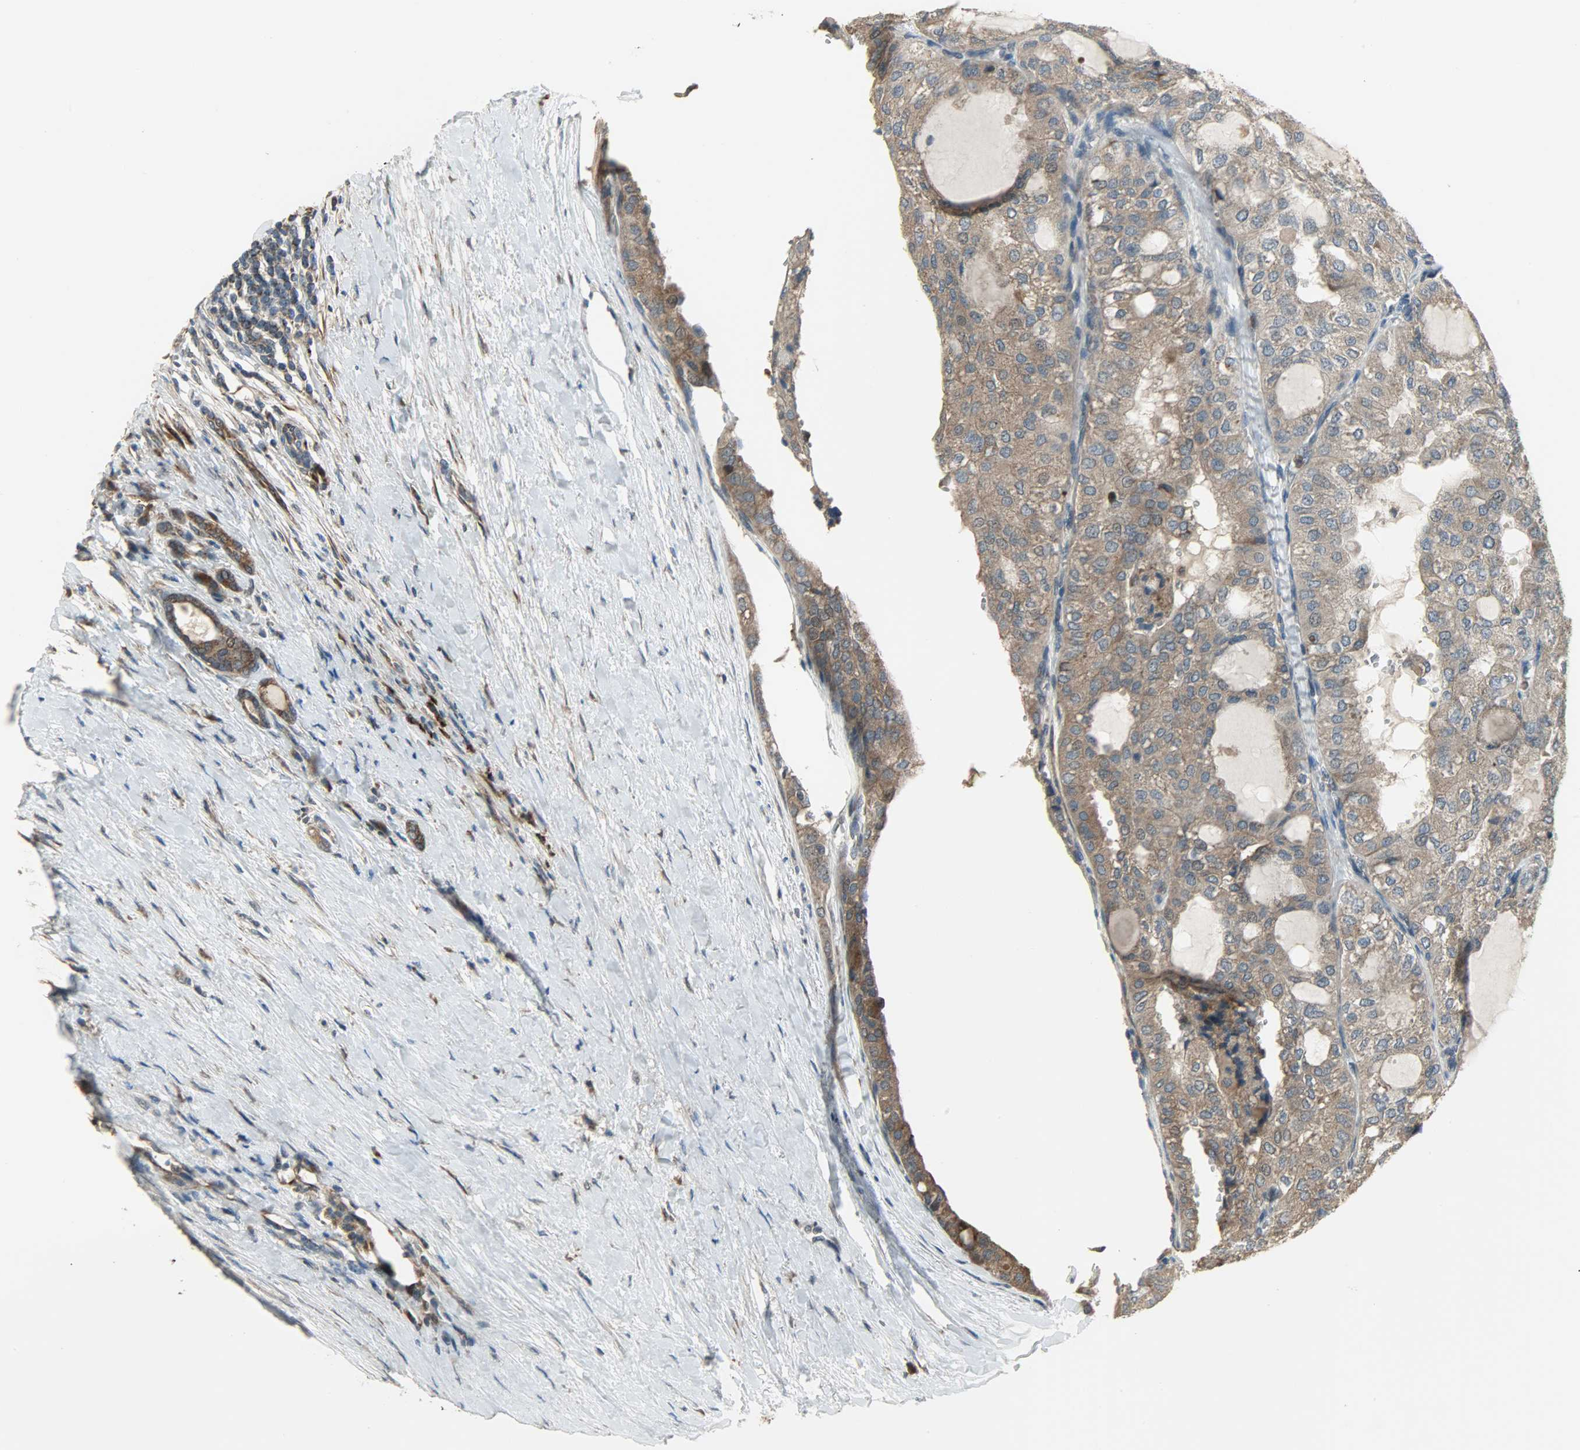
{"staining": {"intensity": "moderate", "quantity": ">75%", "location": "cytoplasmic/membranous"}, "tissue": "thyroid cancer", "cell_type": "Tumor cells", "image_type": "cancer", "snomed": [{"axis": "morphology", "description": "Follicular adenoma carcinoma, NOS"}, {"axis": "topography", "description": "Thyroid gland"}], "caption": "About >75% of tumor cells in human thyroid cancer (follicular adenoma carcinoma) demonstrate moderate cytoplasmic/membranous protein staining as visualized by brown immunohistochemical staining.", "gene": "AMT", "patient": {"sex": "male", "age": 75}}